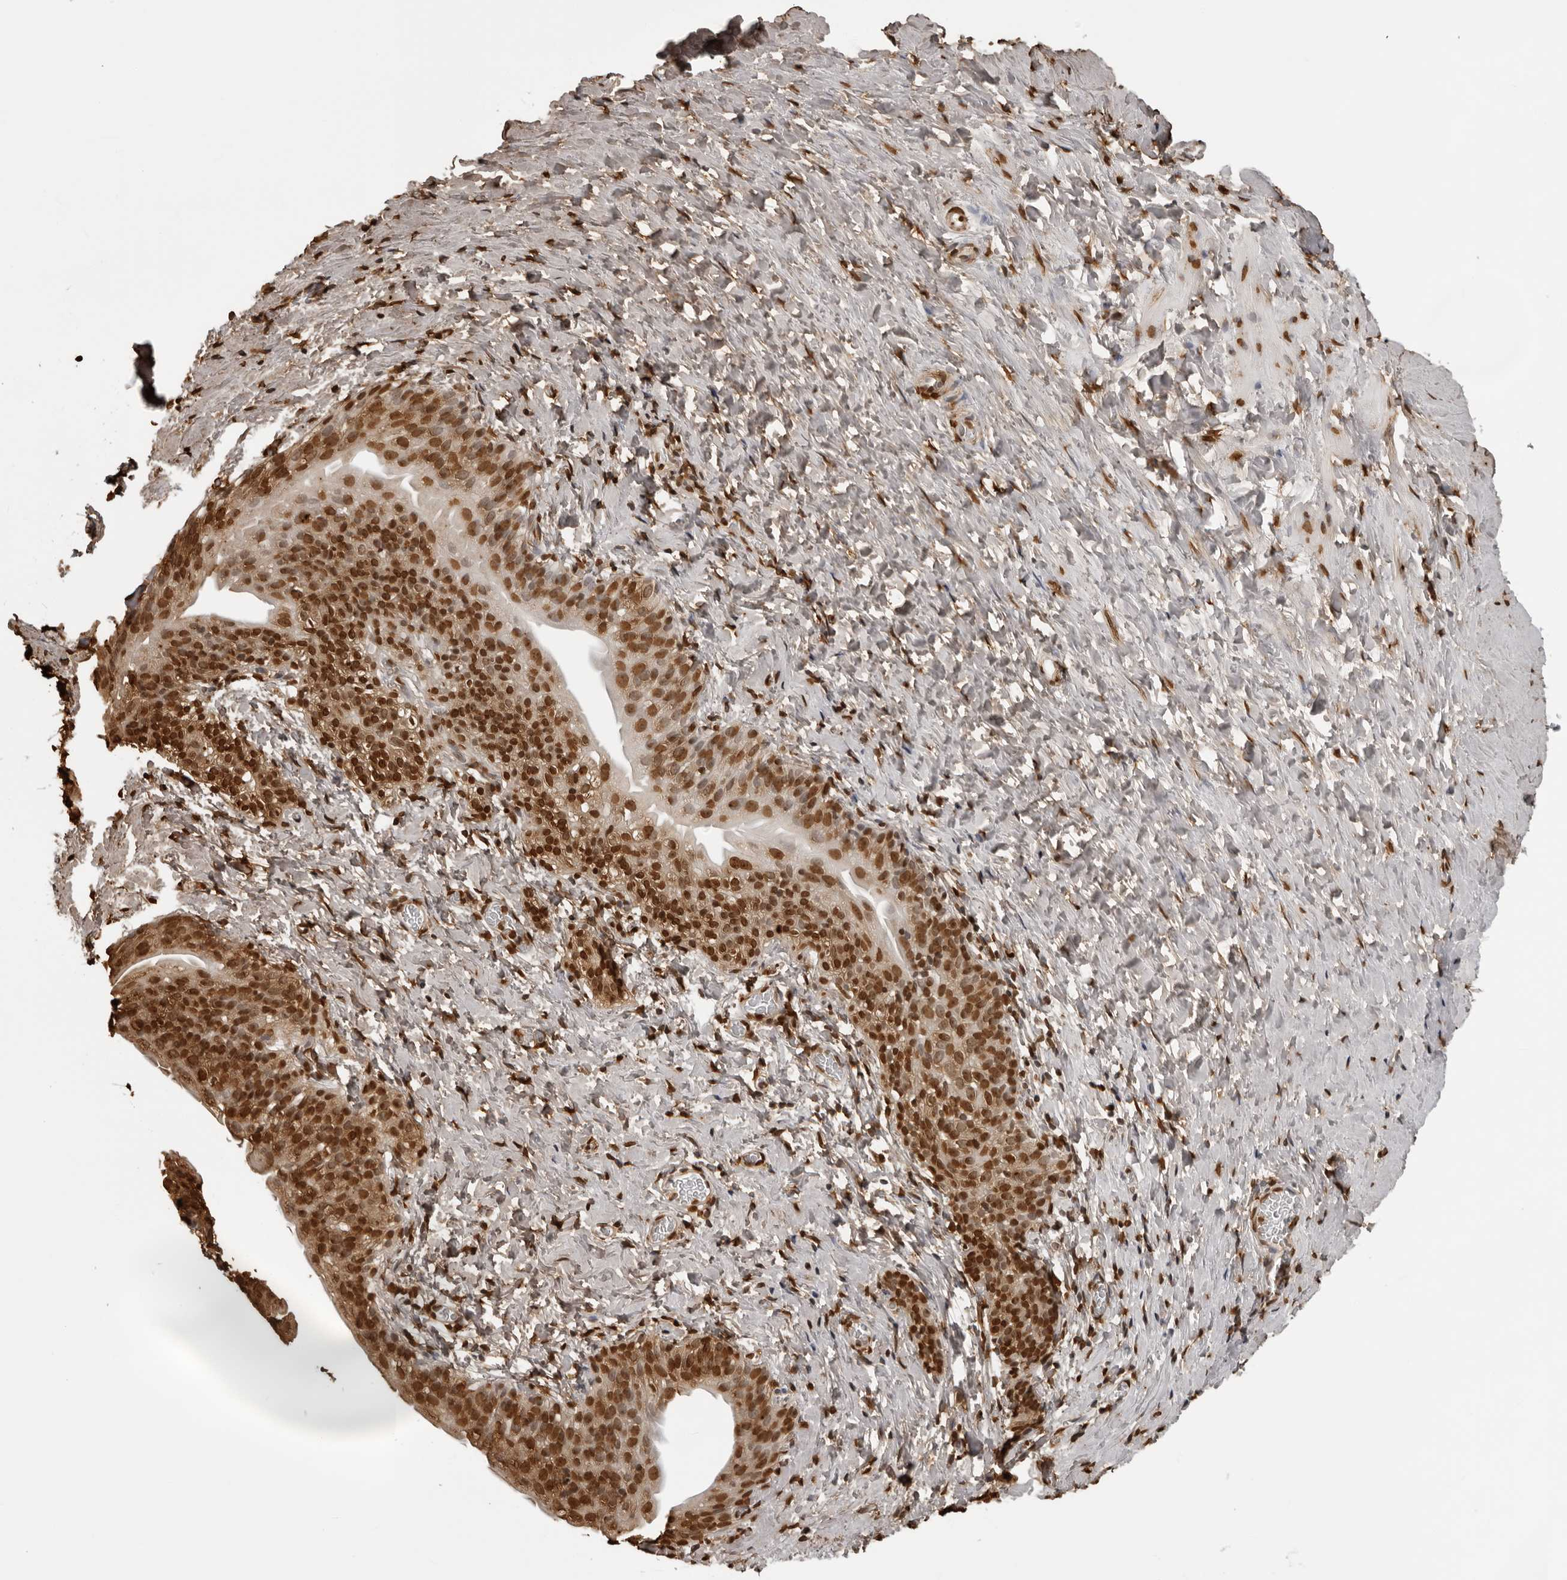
{"staining": {"intensity": "strong", "quantity": ">75%", "location": "nuclear"}, "tissue": "smooth muscle", "cell_type": "Smooth muscle cells", "image_type": "normal", "snomed": [{"axis": "morphology", "description": "Normal tissue, NOS"}, {"axis": "topography", "description": "Smooth muscle"}], "caption": "The image displays a brown stain indicating the presence of a protein in the nuclear of smooth muscle cells in smooth muscle.", "gene": "ZFP91", "patient": {"sex": "male", "age": 16}}